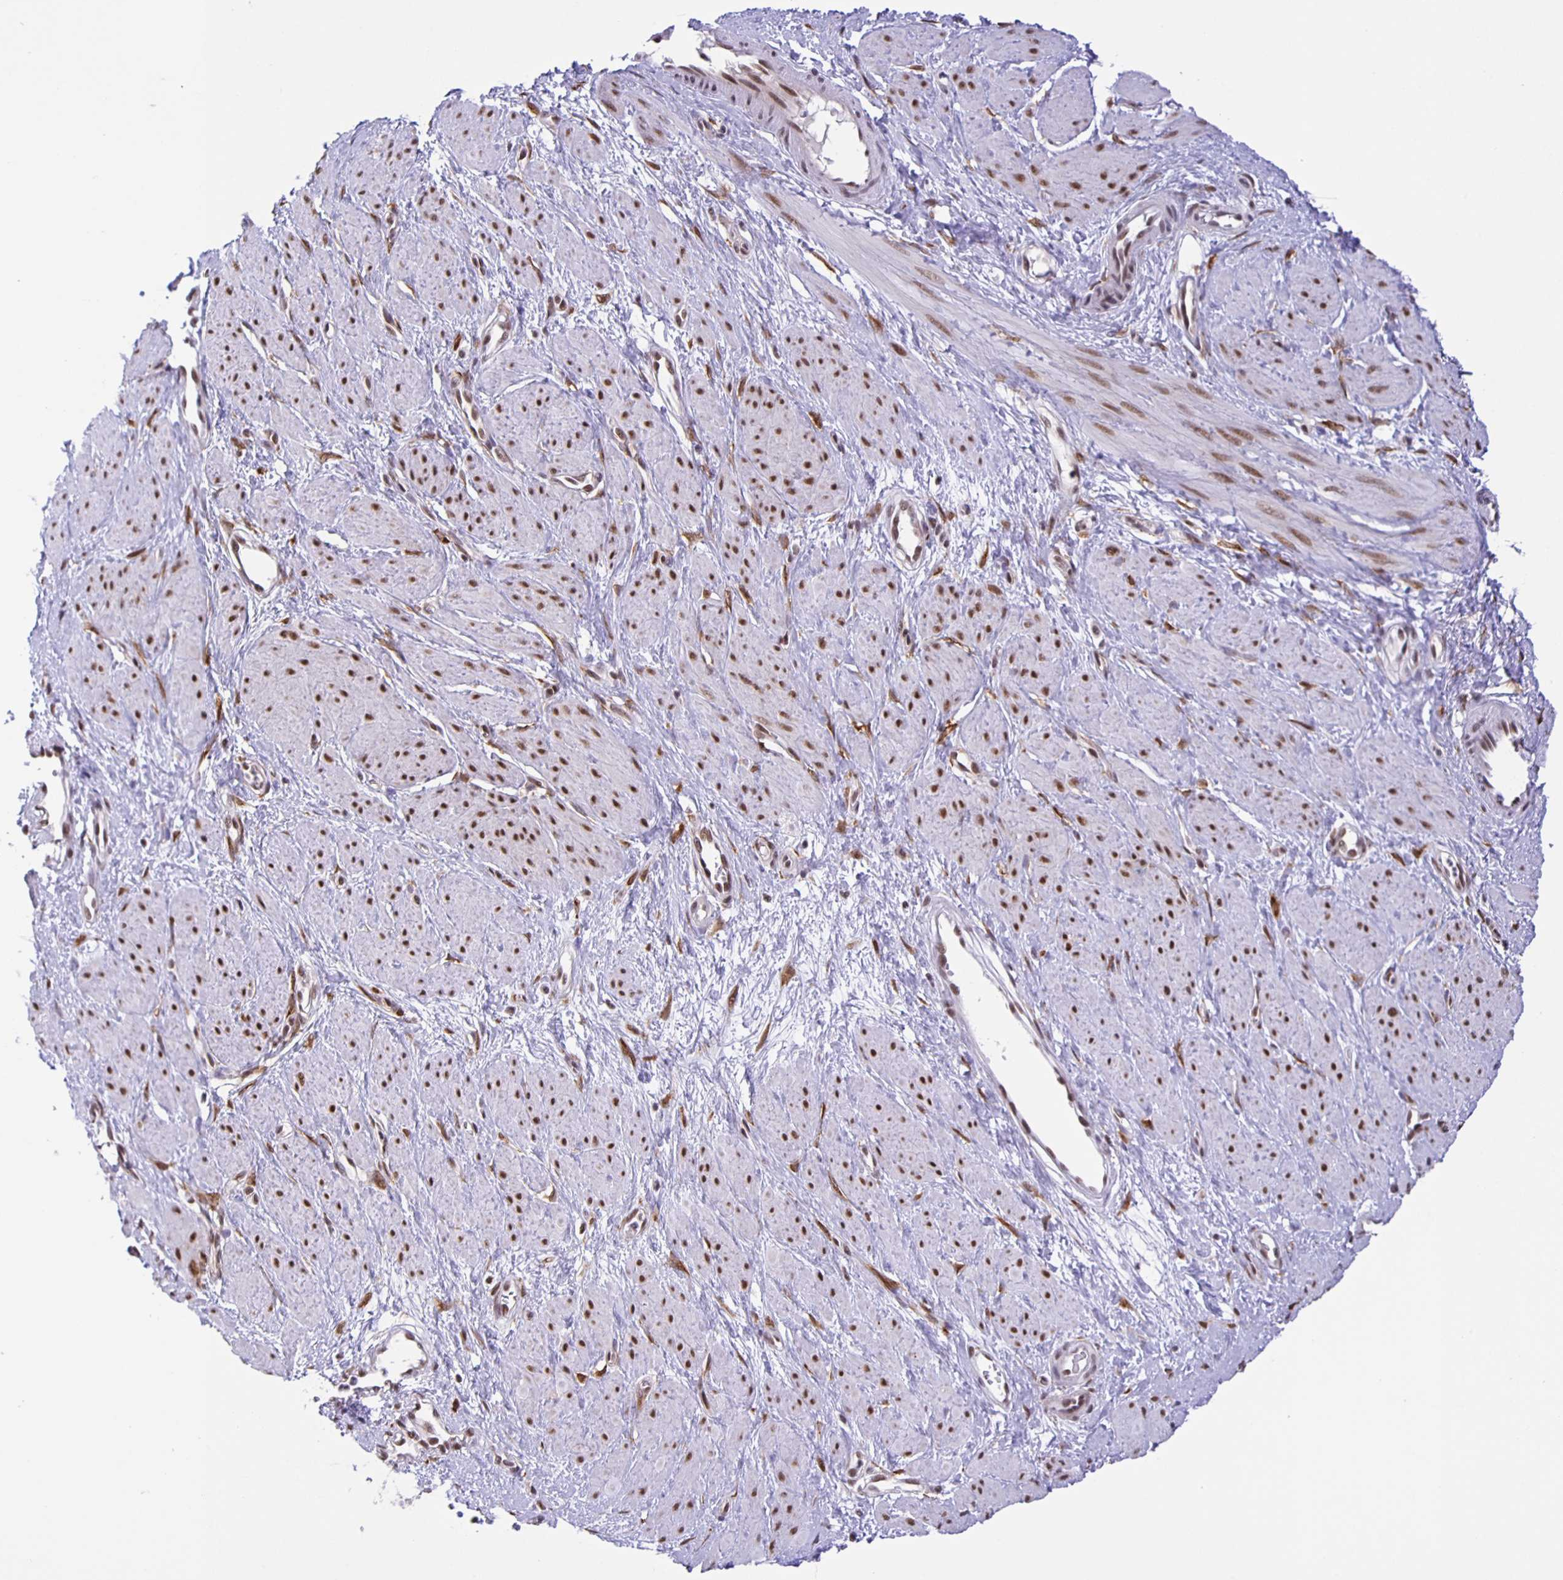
{"staining": {"intensity": "moderate", "quantity": "25%-75%", "location": "nuclear"}, "tissue": "smooth muscle", "cell_type": "Smooth muscle cells", "image_type": "normal", "snomed": [{"axis": "morphology", "description": "Normal tissue, NOS"}, {"axis": "topography", "description": "Smooth muscle"}, {"axis": "topography", "description": "Uterus"}], "caption": "DAB (3,3'-diaminobenzidine) immunohistochemical staining of normal human smooth muscle reveals moderate nuclear protein positivity in approximately 25%-75% of smooth muscle cells.", "gene": "ZRANB2", "patient": {"sex": "female", "age": 39}}